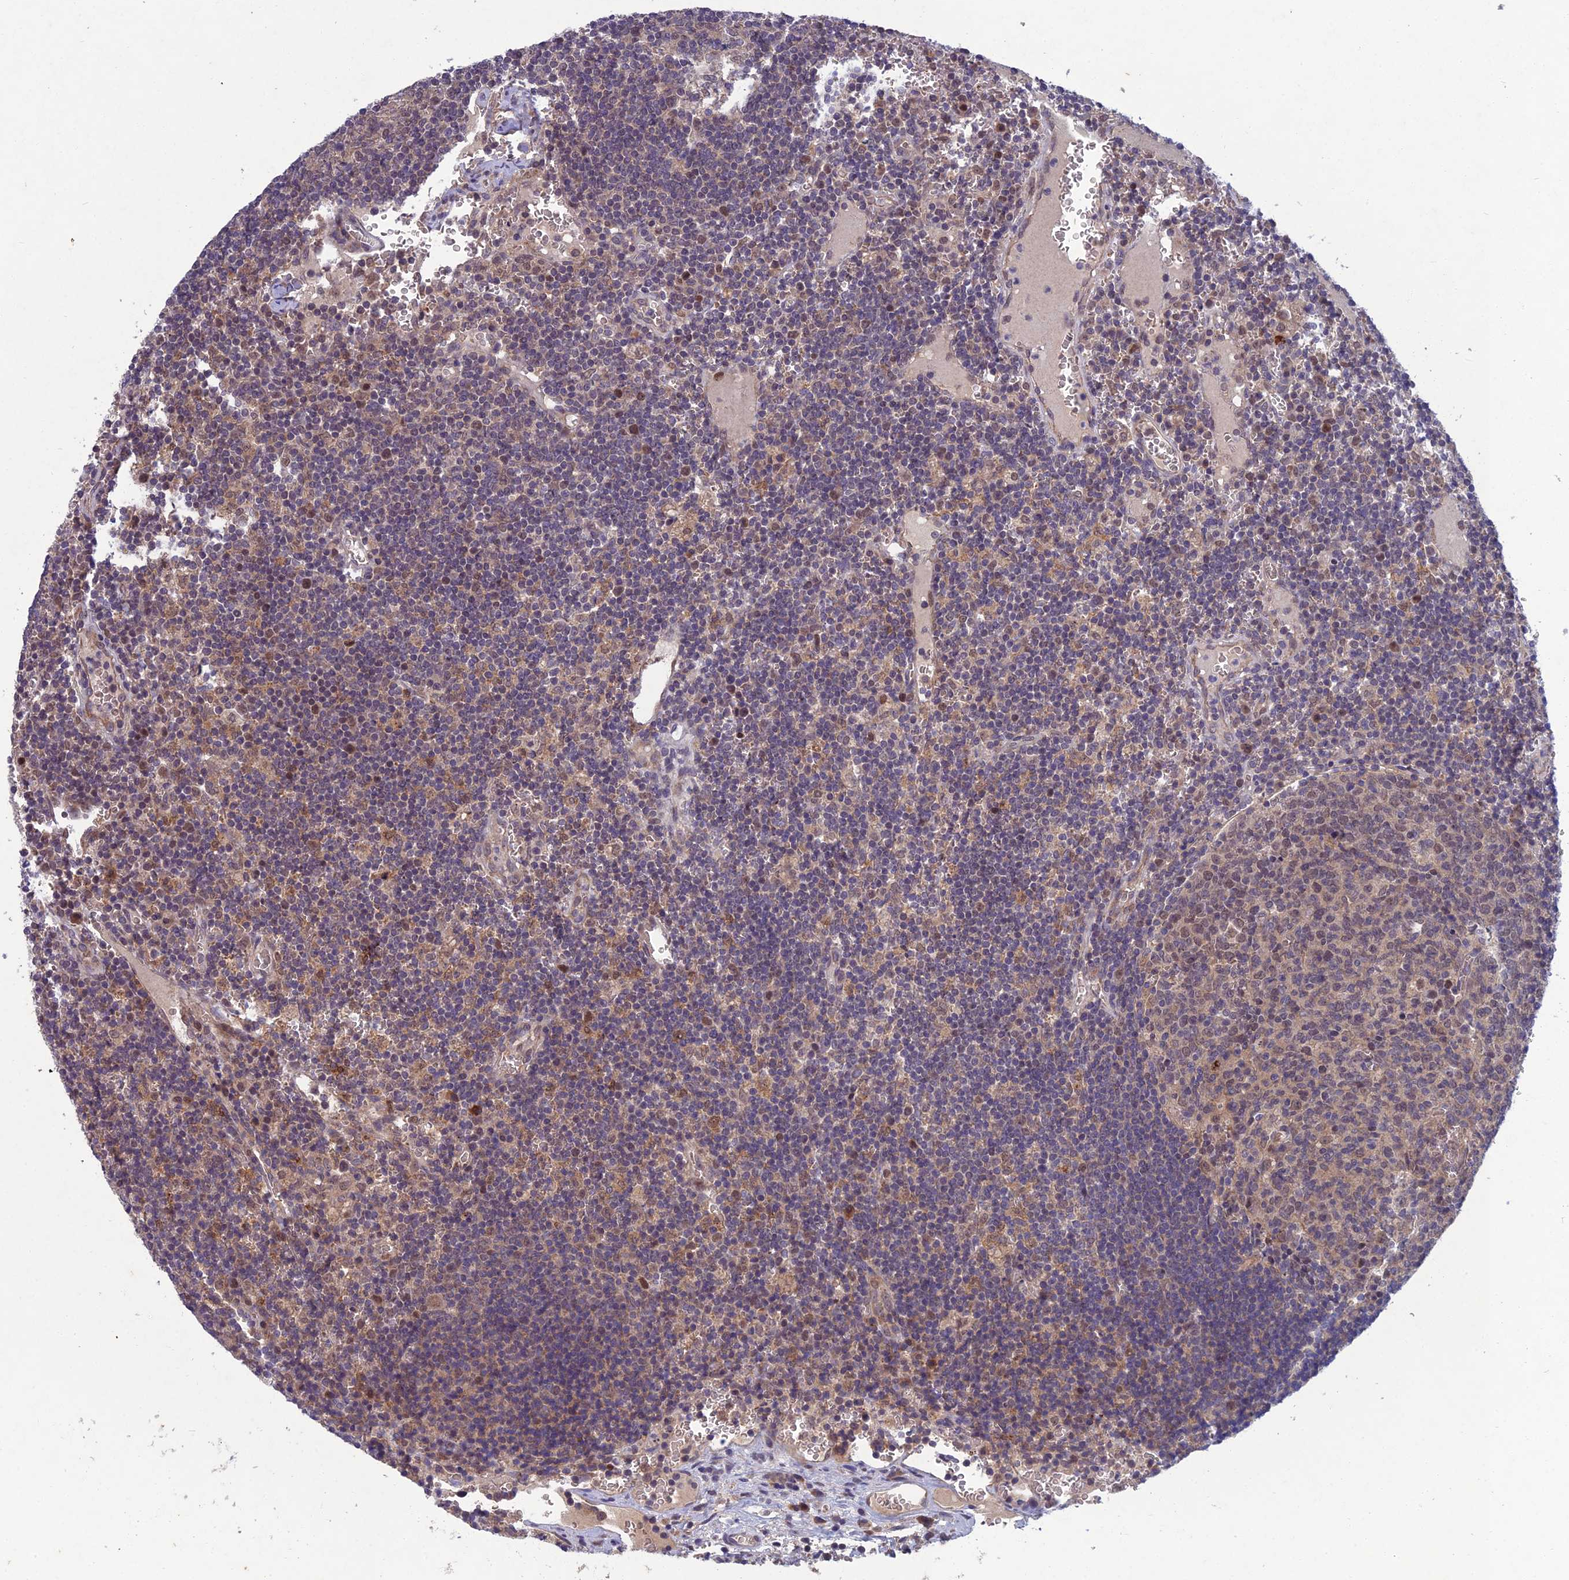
{"staining": {"intensity": "weak", "quantity": "25%-75%", "location": "nuclear"}, "tissue": "lymph node", "cell_type": "Germinal center cells", "image_type": "normal", "snomed": [{"axis": "morphology", "description": "Normal tissue, NOS"}, {"axis": "topography", "description": "Lymph node"}], "caption": "DAB (3,3'-diaminobenzidine) immunohistochemical staining of benign lymph node demonstrates weak nuclear protein positivity in approximately 25%-75% of germinal center cells.", "gene": "GIPC1", "patient": {"sex": "female", "age": 73}}